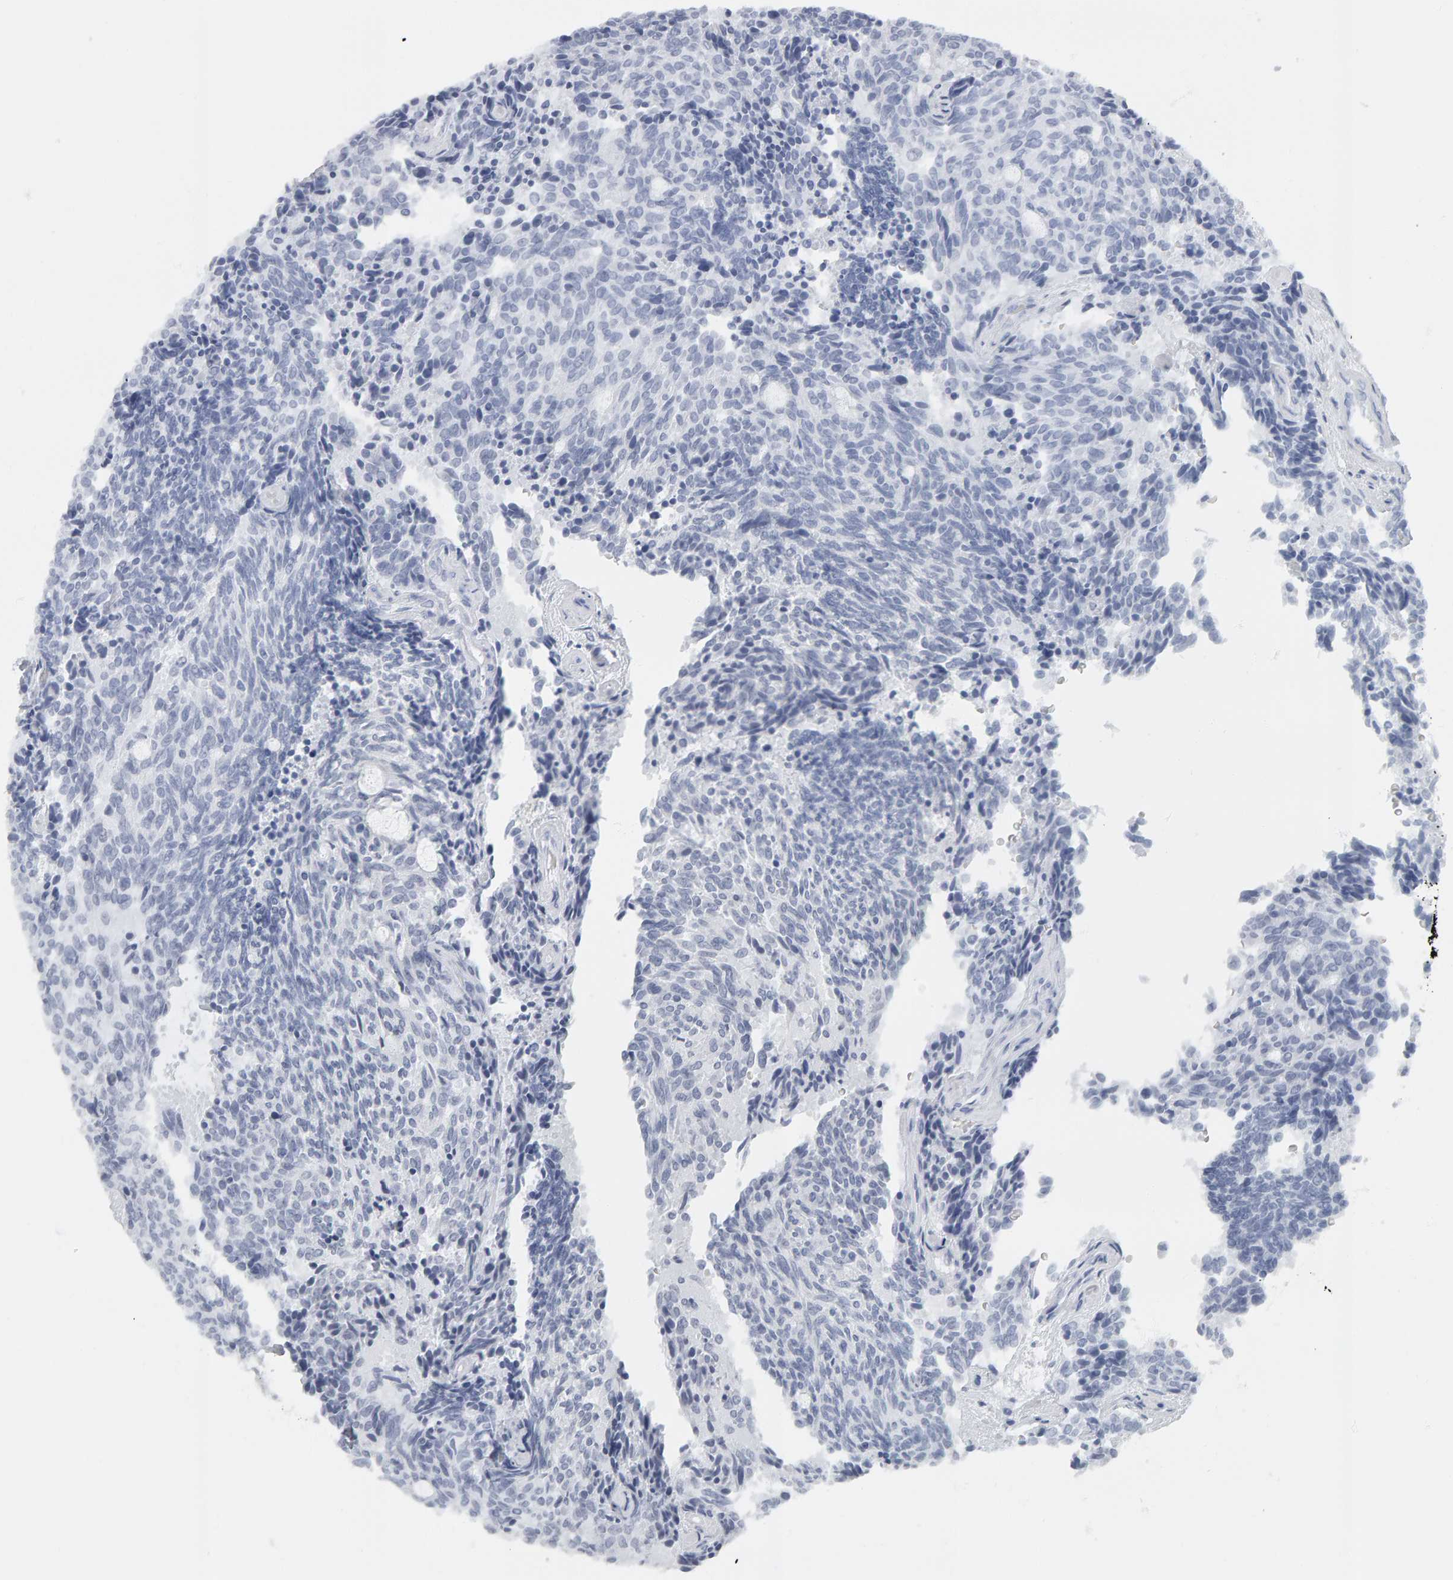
{"staining": {"intensity": "negative", "quantity": "none", "location": "none"}, "tissue": "carcinoid", "cell_type": "Tumor cells", "image_type": "cancer", "snomed": [{"axis": "morphology", "description": "Carcinoid, malignant, NOS"}, {"axis": "topography", "description": "Pancreas"}], "caption": "Carcinoid was stained to show a protein in brown. There is no significant expression in tumor cells.", "gene": "SPACA3", "patient": {"sex": "female", "age": 54}}